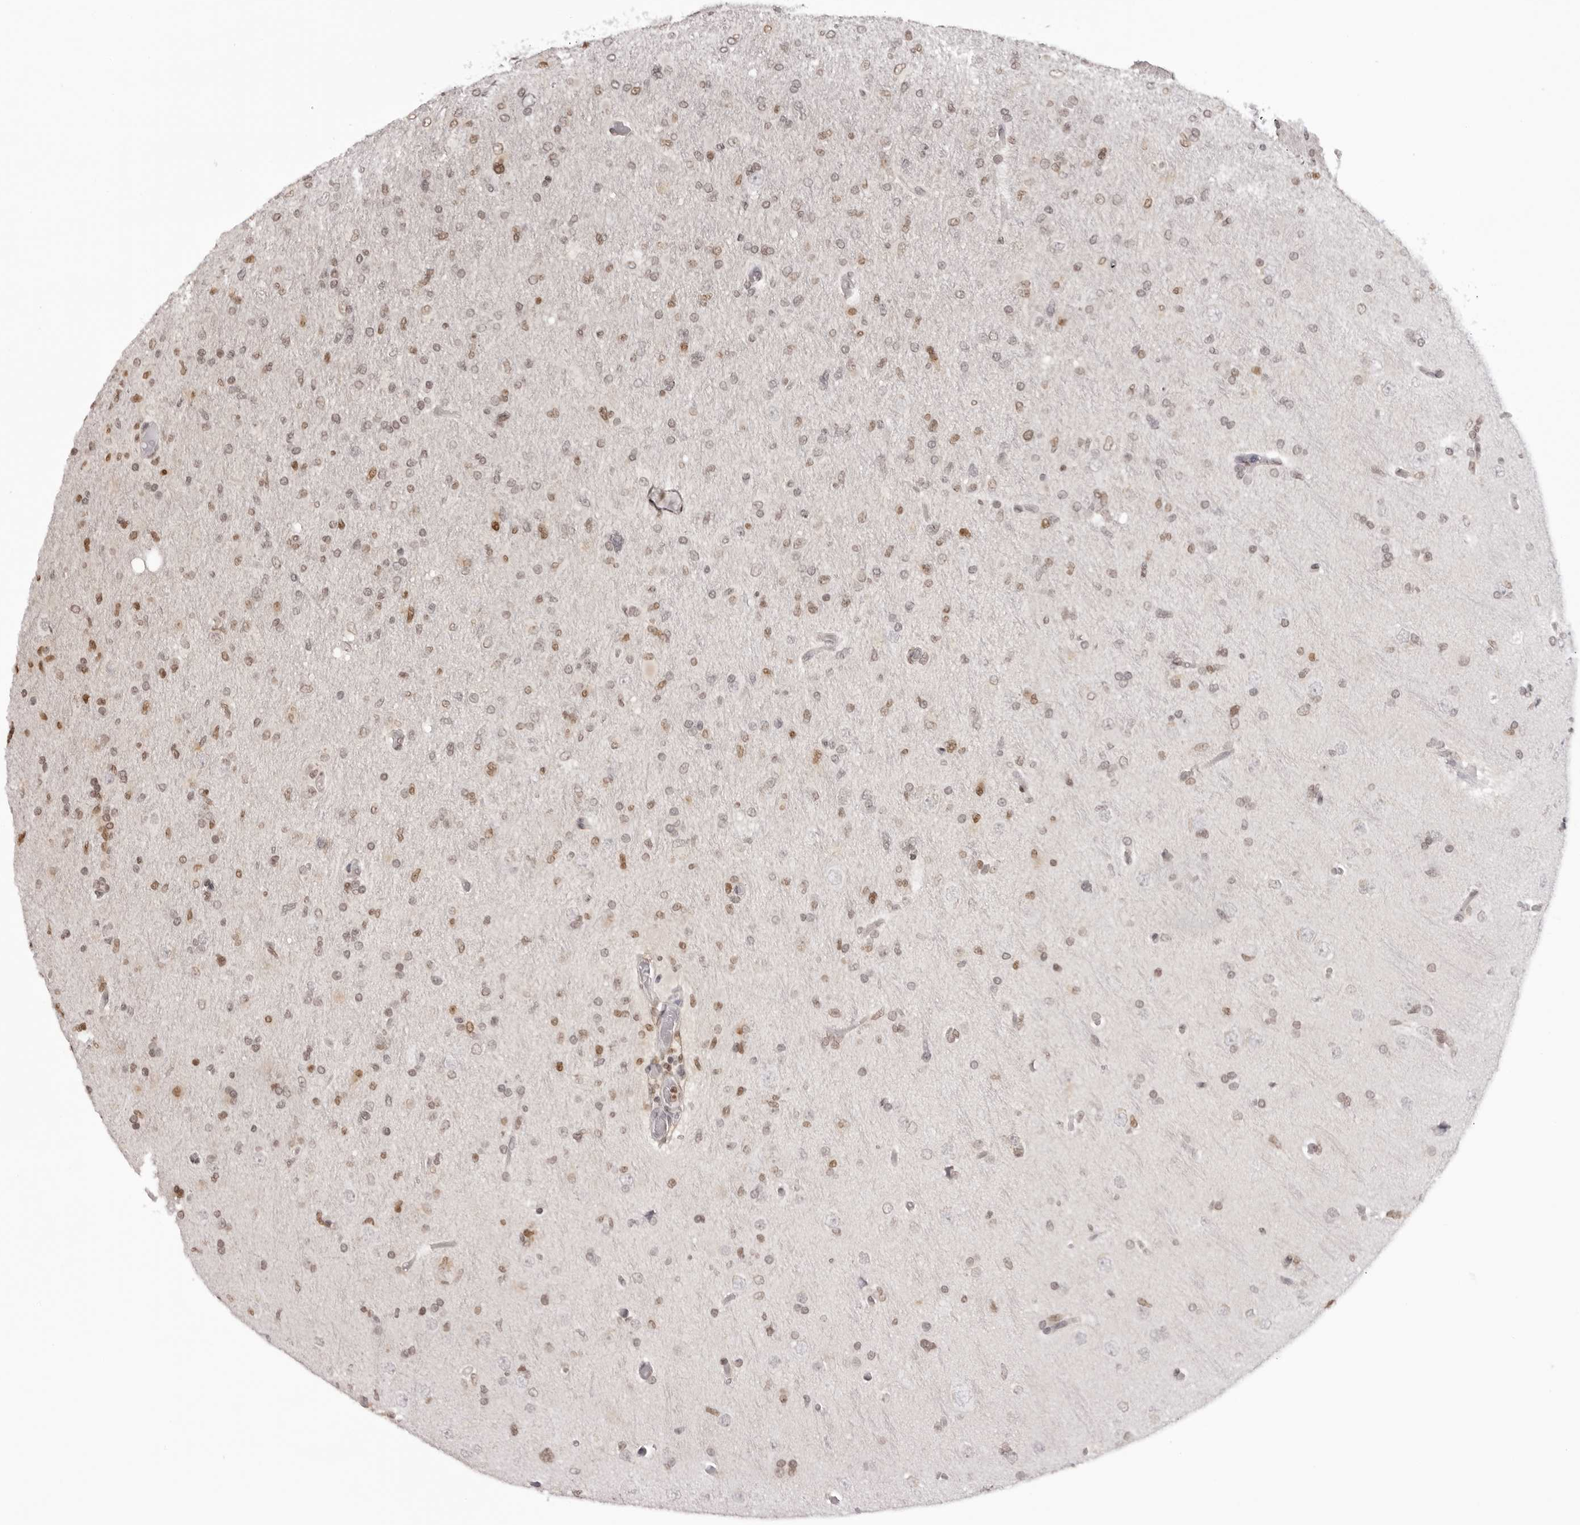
{"staining": {"intensity": "weak", "quantity": "25%-75%", "location": "nuclear"}, "tissue": "glioma", "cell_type": "Tumor cells", "image_type": "cancer", "snomed": [{"axis": "morphology", "description": "Glioma, malignant, High grade"}, {"axis": "topography", "description": "Cerebral cortex"}], "caption": "Immunohistochemistry micrograph of human malignant glioma (high-grade) stained for a protein (brown), which shows low levels of weak nuclear positivity in about 25%-75% of tumor cells.", "gene": "HSPA4", "patient": {"sex": "female", "age": 36}}